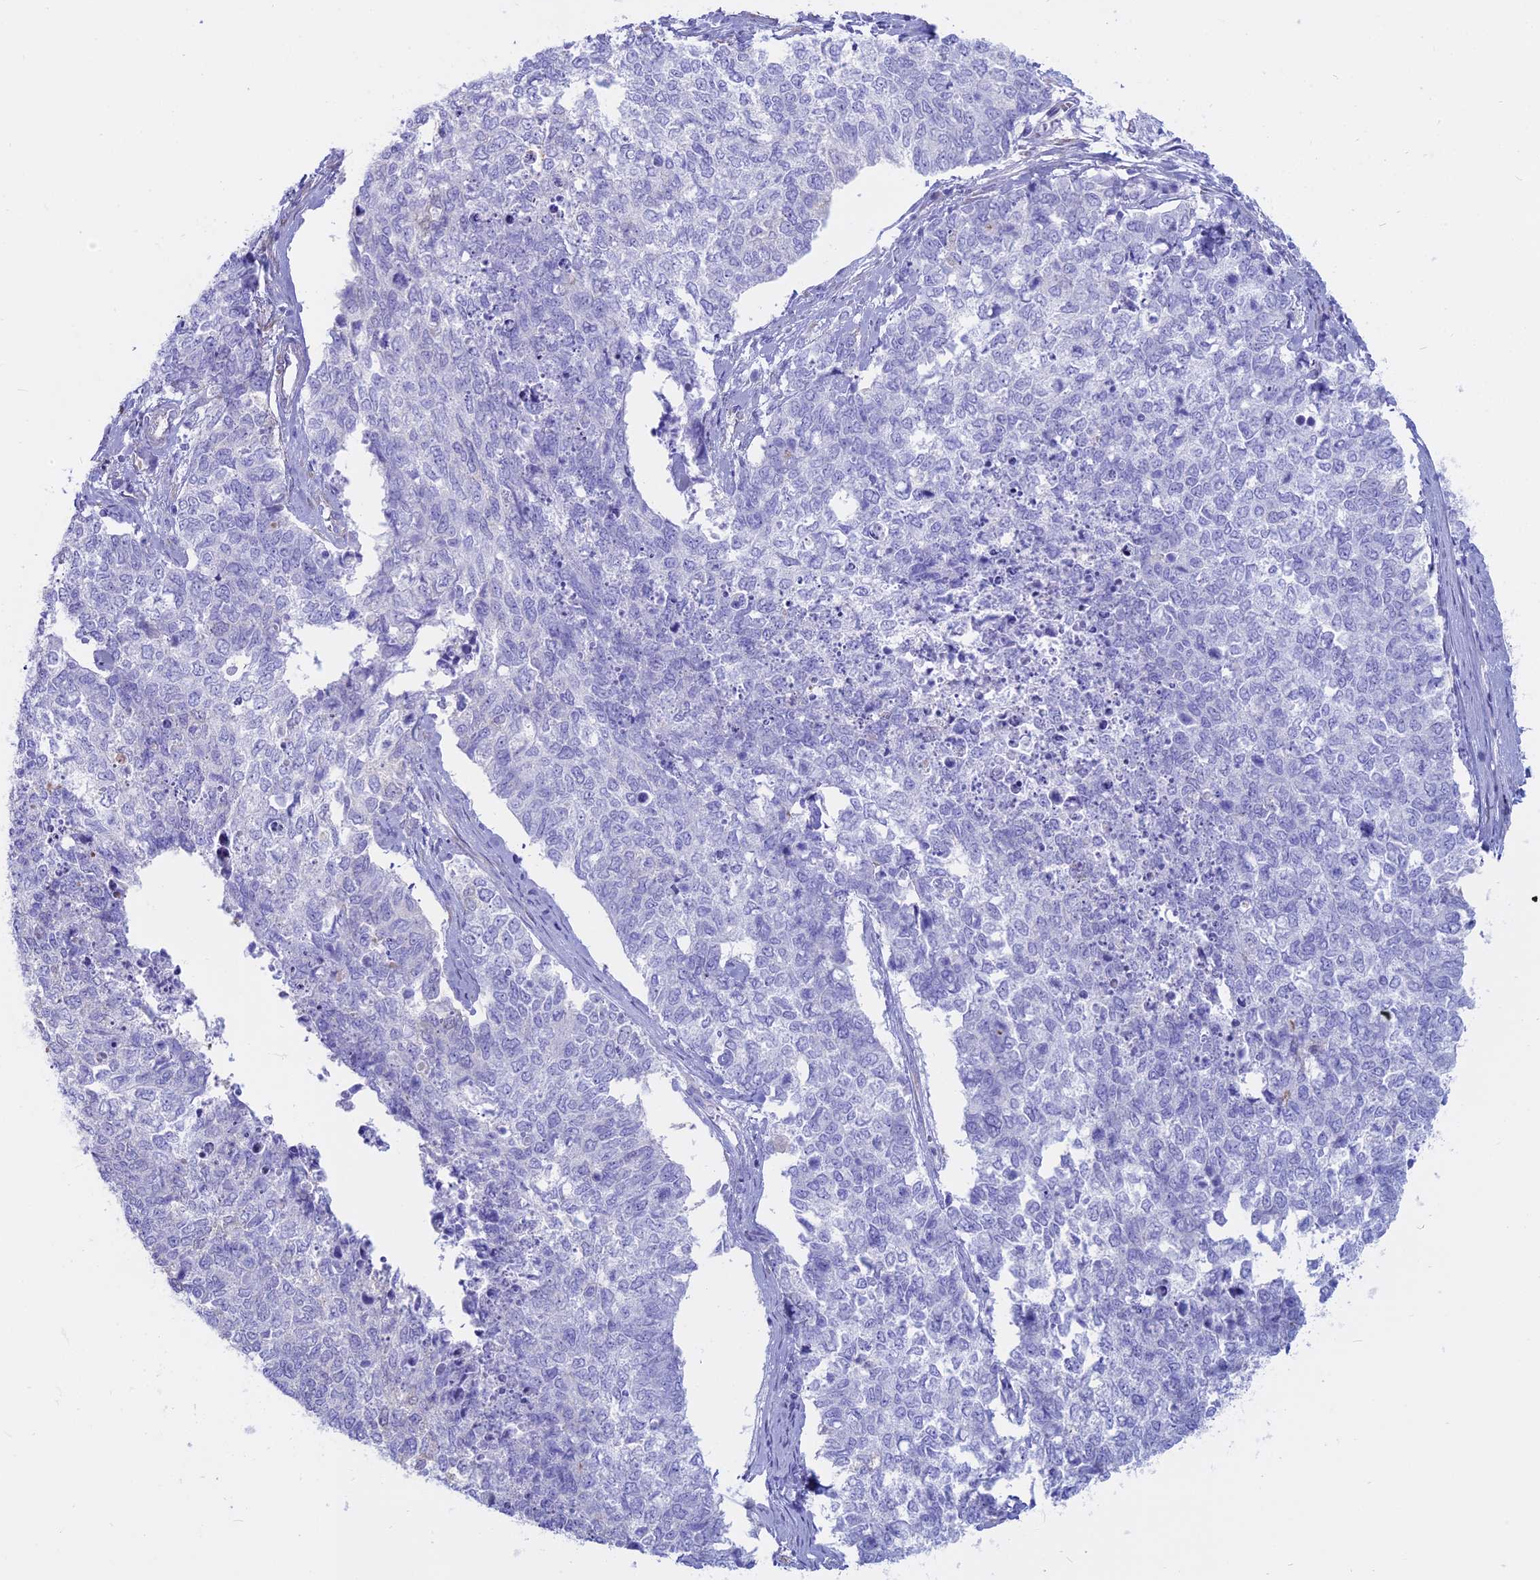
{"staining": {"intensity": "negative", "quantity": "none", "location": "none"}, "tissue": "cervical cancer", "cell_type": "Tumor cells", "image_type": "cancer", "snomed": [{"axis": "morphology", "description": "Squamous cell carcinoma, NOS"}, {"axis": "topography", "description": "Cervix"}], "caption": "Human cervical cancer stained for a protein using immunohistochemistry reveals no expression in tumor cells.", "gene": "OR2AE1", "patient": {"sex": "female", "age": 63}}